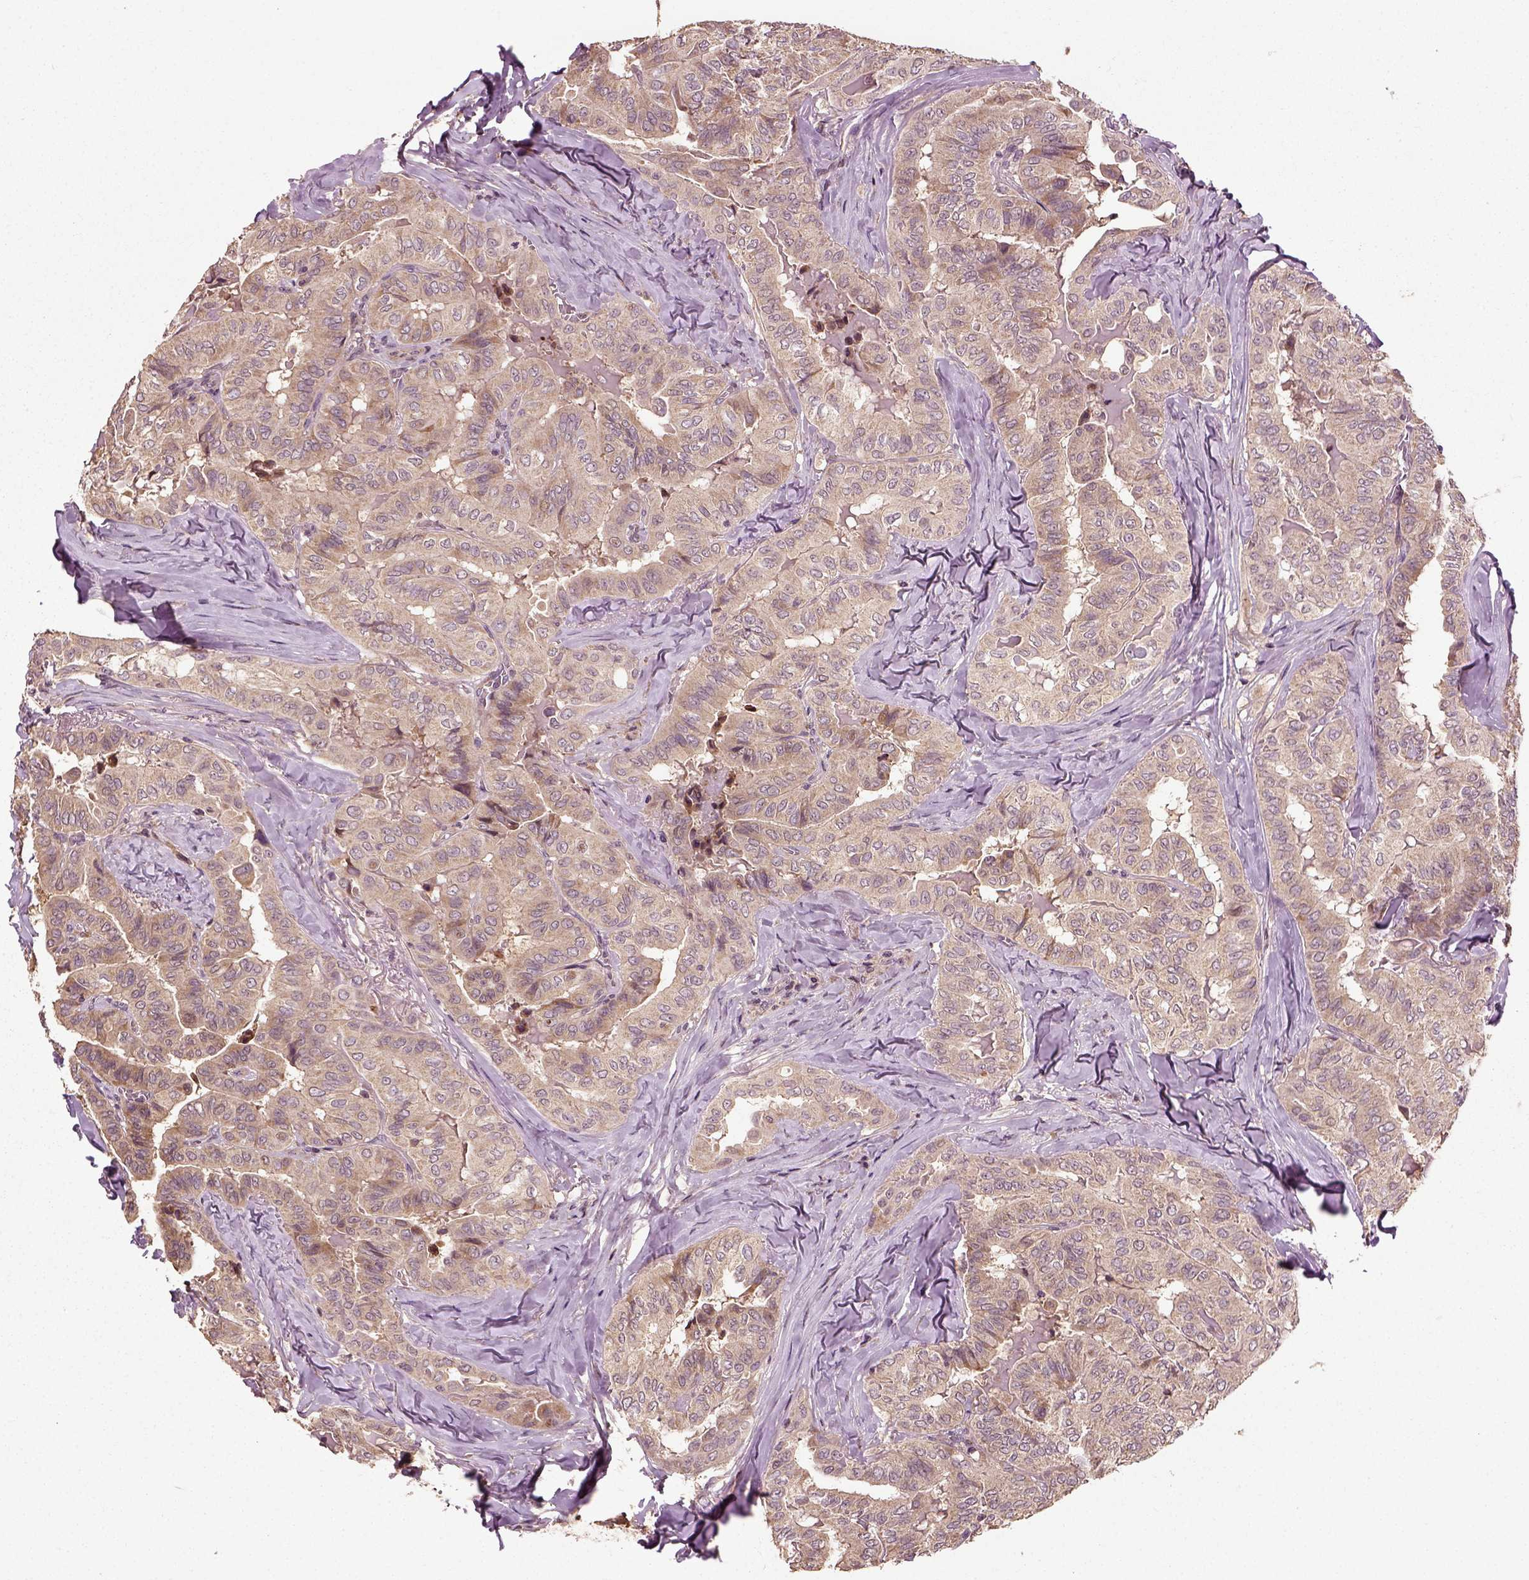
{"staining": {"intensity": "weak", "quantity": ">75%", "location": "cytoplasmic/membranous"}, "tissue": "thyroid cancer", "cell_type": "Tumor cells", "image_type": "cancer", "snomed": [{"axis": "morphology", "description": "Papillary adenocarcinoma, NOS"}, {"axis": "topography", "description": "Thyroid gland"}], "caption": "Immunohistochemical staining of thyroid papillary adenocarcinoma shows low levels of weak cytoplasmic/membranous expression in approximately >75% of tumor cells.", "gene": "ERV3-1", "patient": {"sex": "female", "age": 68}}